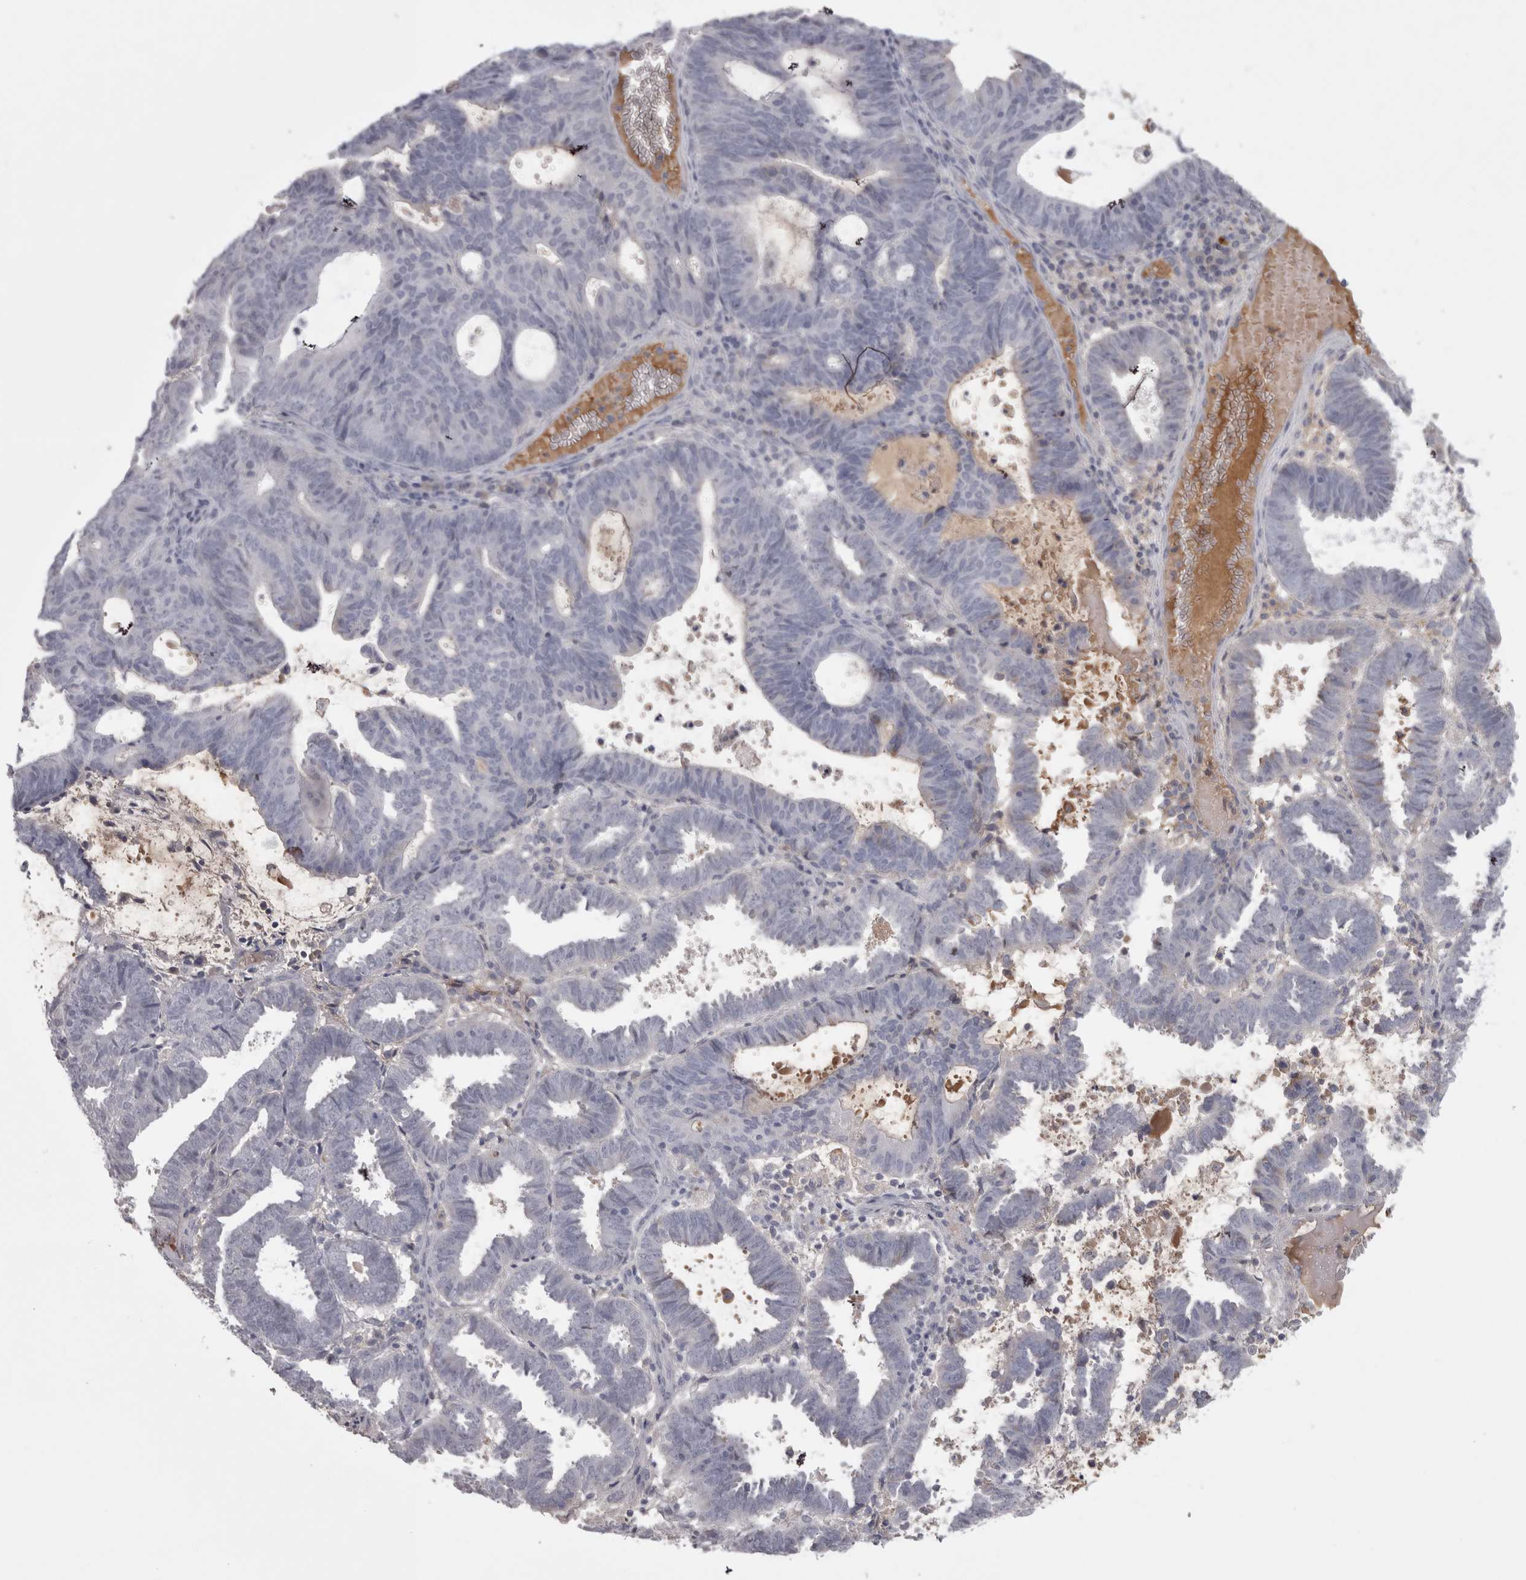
{"staining": {"intensity": "negative", "quantity": "none", "location": "none"}, "tissue": "endometrial cancer", "cell_type": "Tumor cells", "image_type": "cancer", "snomed": [{"axis": "morphology", "description": "Adenocarcinoma, NOS"}, {"axis": "topography", "description": "Uterus"}], "caption": "Immunohistochemistry image of neoplastic tissue: human adenocarcinoma (endometrial) stained with DAB demonstrates no significant protein staining in tumor cells.", "gene": "SAA4", "patient": {"sex": "female", "age": 83}}